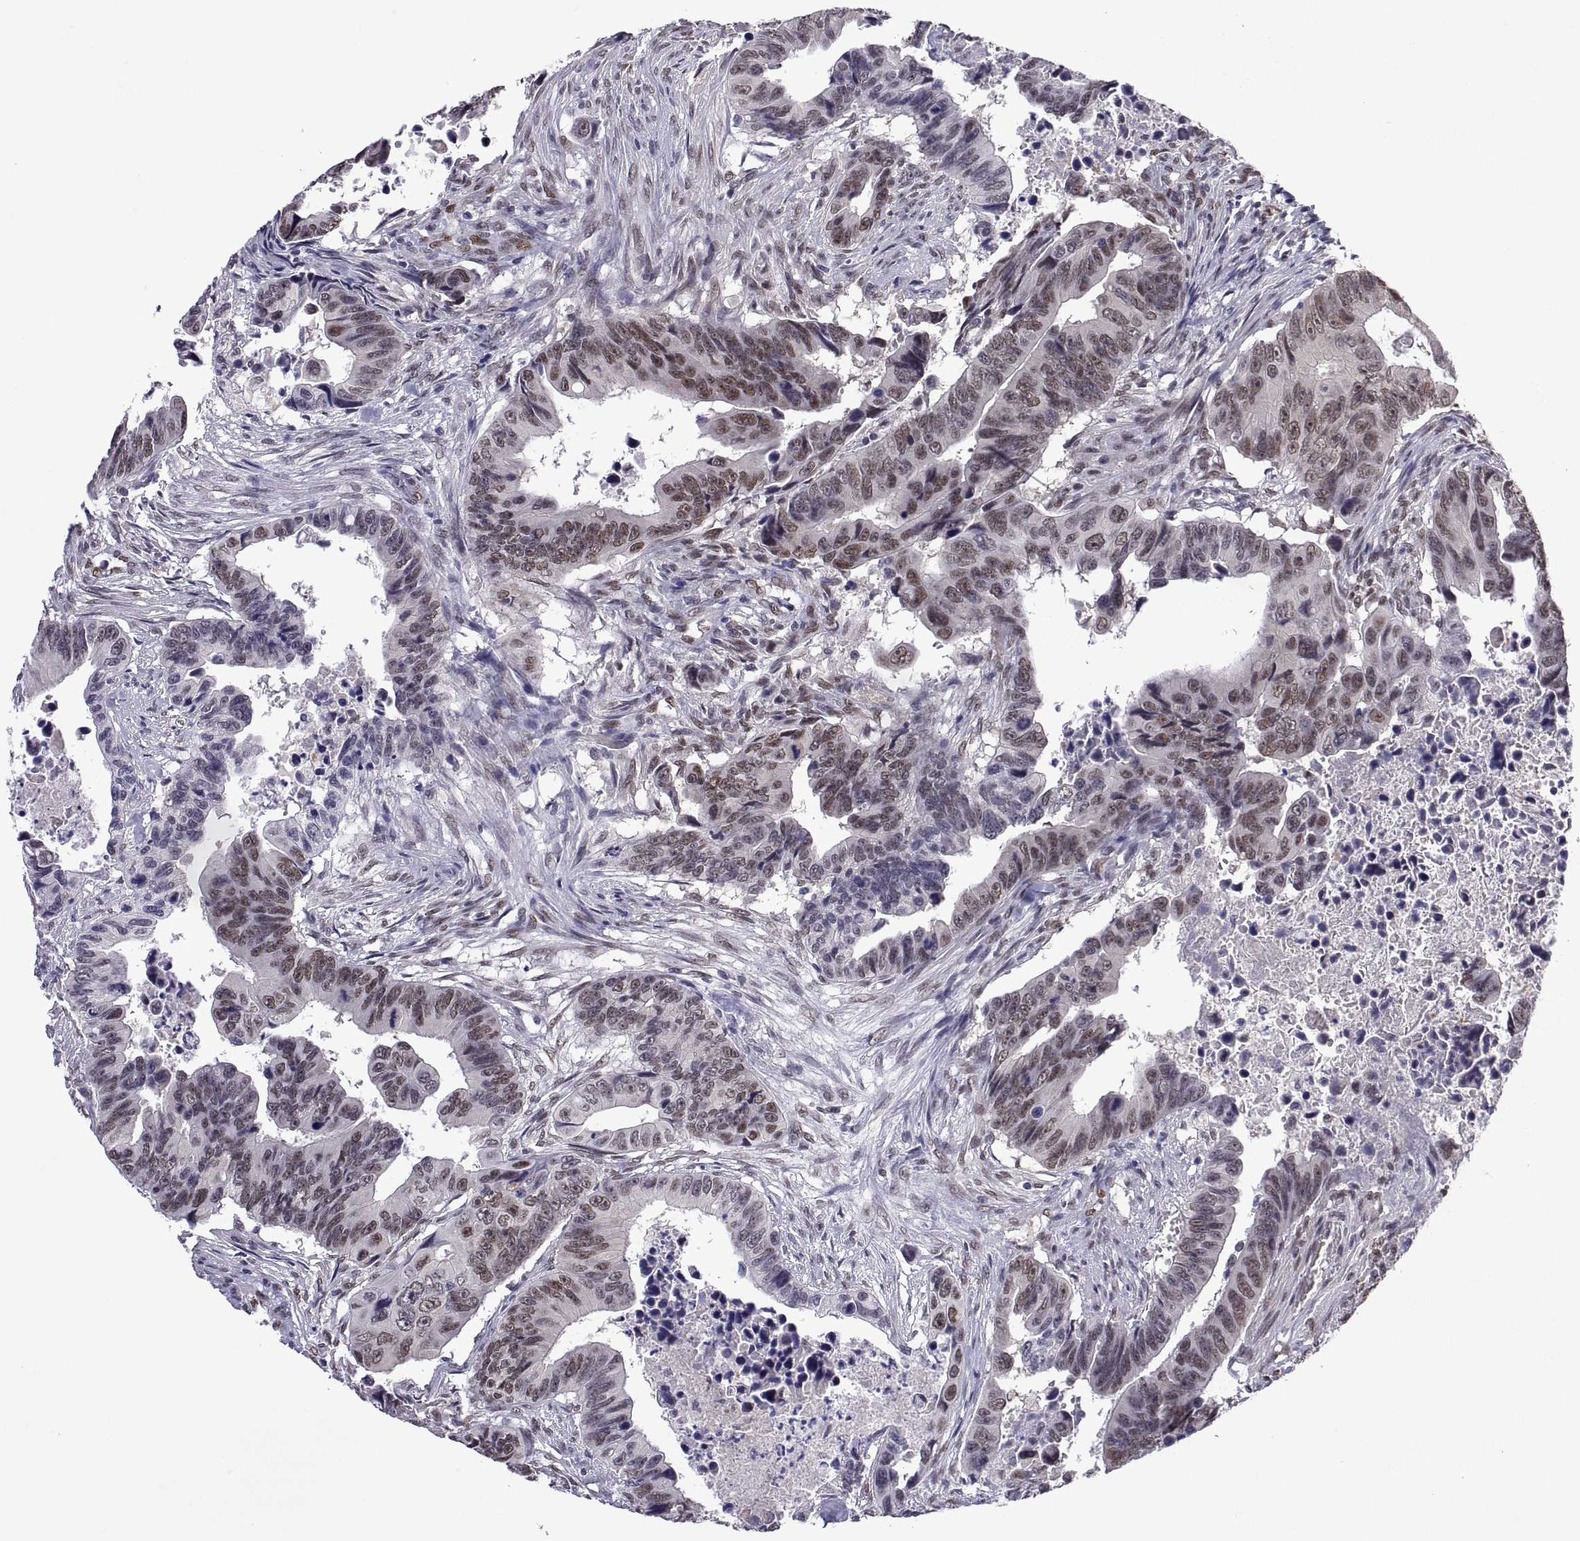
{"staining": {"intensity": "weak", "quantity": ">75%", "location": "nuclear"}, "tissue": "colorectal cancer", "cell_type": "Tumor cells", "image_type": "cancer", "snomed": [{"axis": "morphology", "description": "Adenocarcinoma, NOS"}, {"axis": "topography", "description": "Colon"}], "caption": "Colorectal cancer tissue exhibits weak nuclear positivity in approximately >75% of tumor cells", "gene": "NR4A1", "patient": {"sex": "female", "age": 87}}